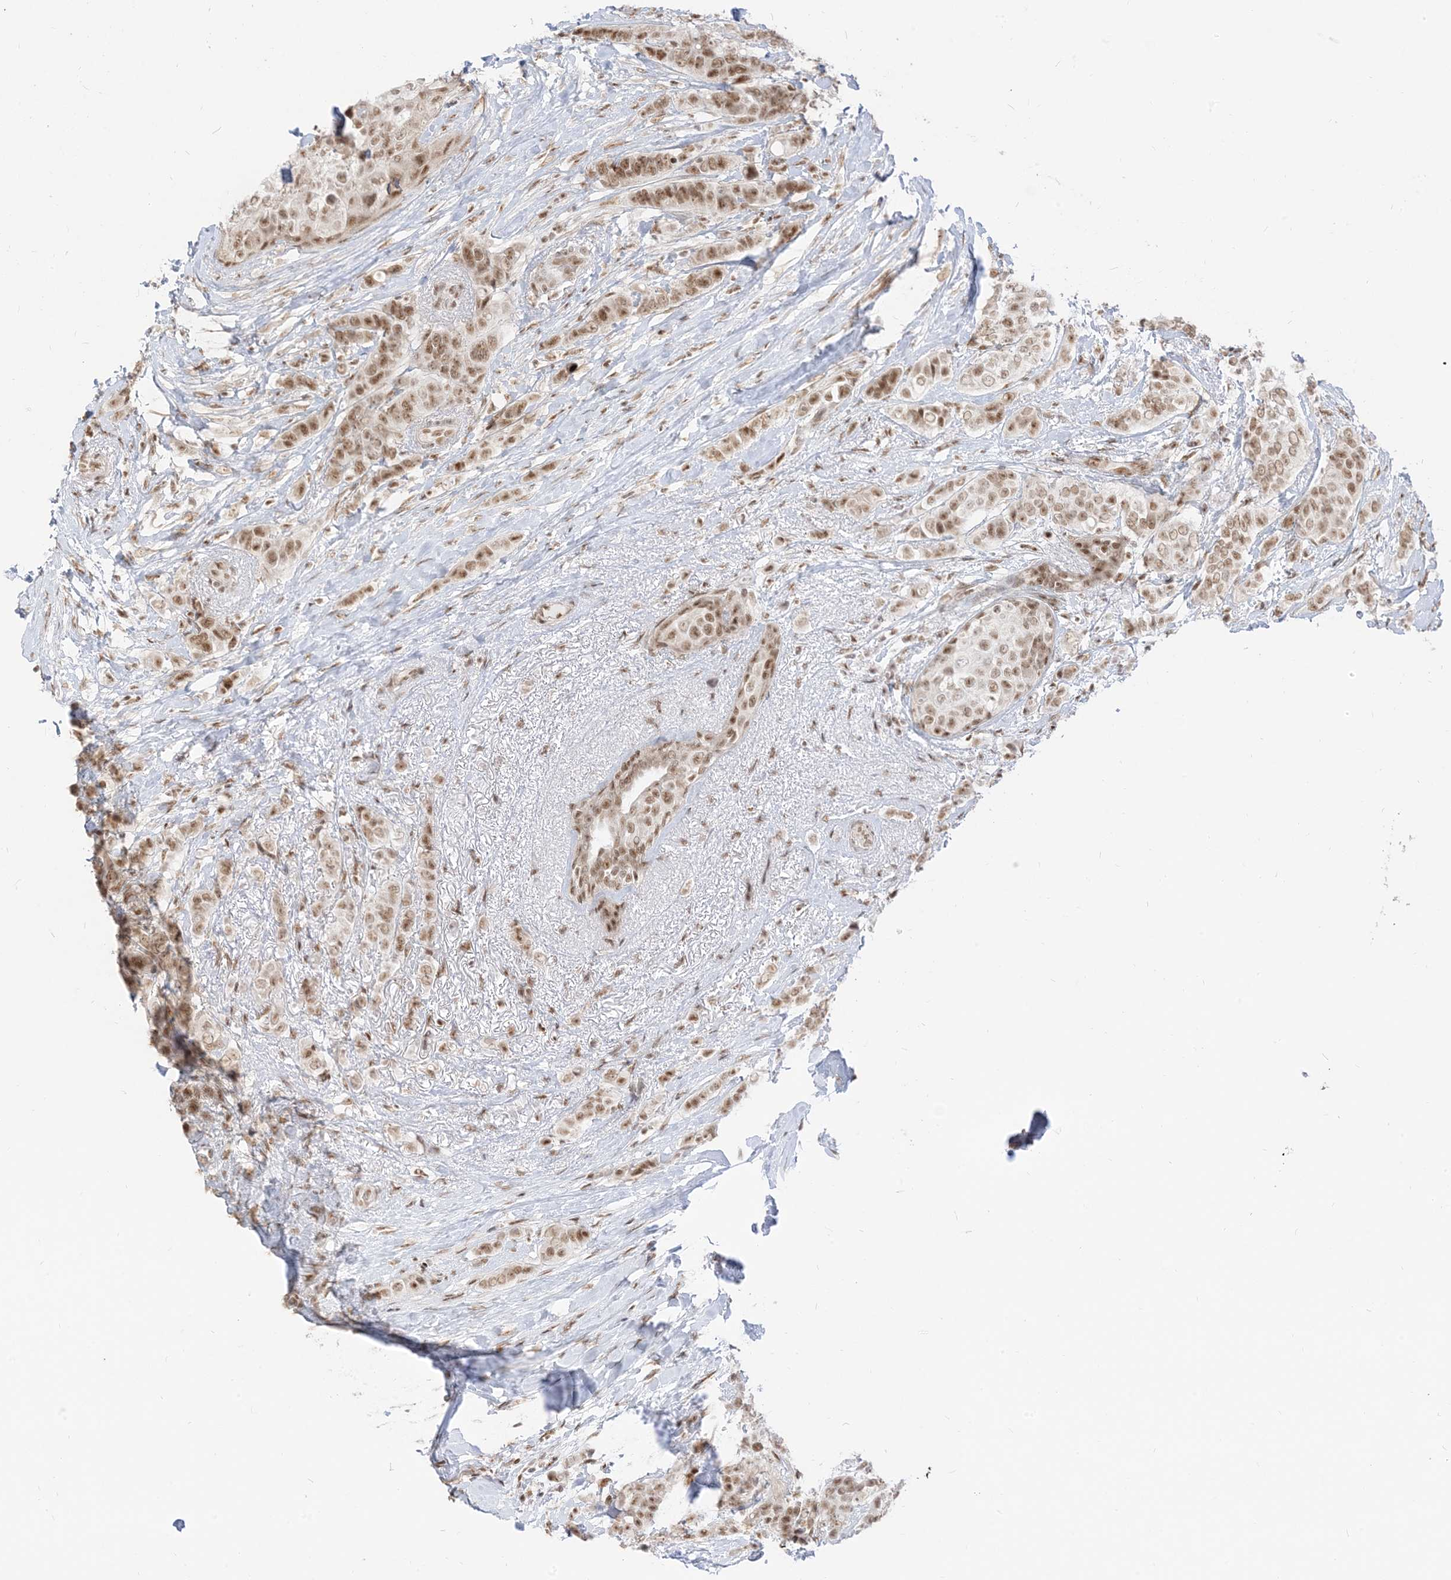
{"staining": {"intensity": "moderate", "quantity": ">75%", "location": "nuclear"}, "tissue": "breast cancer", "cell_type": "Tumor cells", "image_type": "cancer", "snomed": [{"axis": "morphology", "description": "Lobular carcinoma"}, {"axis": "topography", "description": "Breast"}], "caption": "A medium amount of moderate nuclear expression is appreciated in about >75% of tumor cells in lobular carcinoma (breast) tissue. The protein of interest is shown in brown color, while the nuclei are stained blue.", "gene": "ARGLU1", "patient": {"sex": "female", "age": 51}}